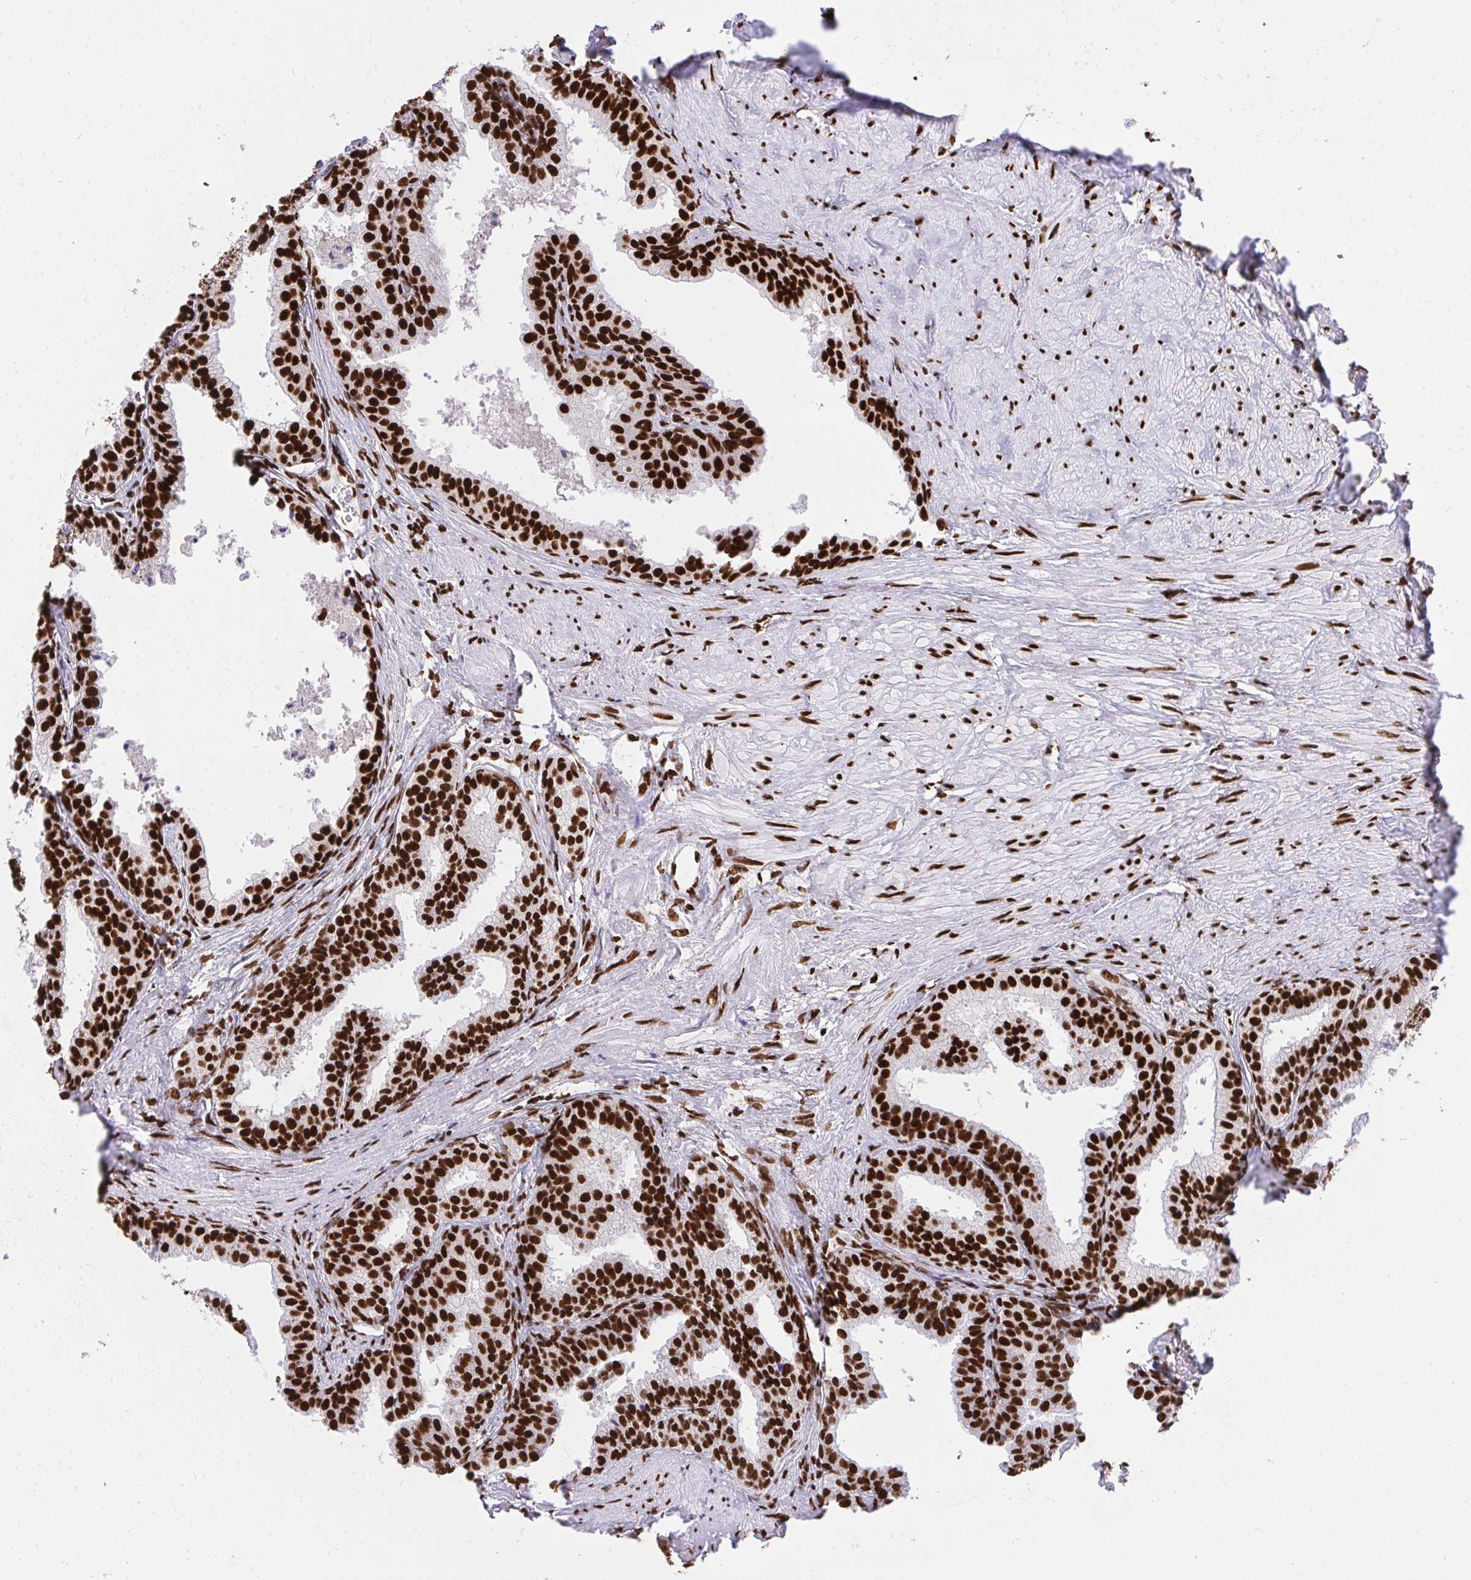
{"staining": {"intensity": "strong", "quantity": ">75%", "location": "nuclear"}, "tissue": "prostate", "cell_type": "Glandular cells", "image_type": "normal", "snomed": [{"axis": "morphology", "description": "Normal tissue, NOS"}, {"axis": "topography", "description": "Prostate"}, {"axis": "topography", "description": "Peripheral nerve tissue"}], "caption": "Glandular cells exhibit strong nuclear positivity in approximately >75% of cells in benign prostate. (DAB (3,3'-diaminobenzidine) IHC, brown staining for protein, blue staining for nuclei).", "gene": "HNRNPL", "patient": {"sex": "male", "age": 55}}